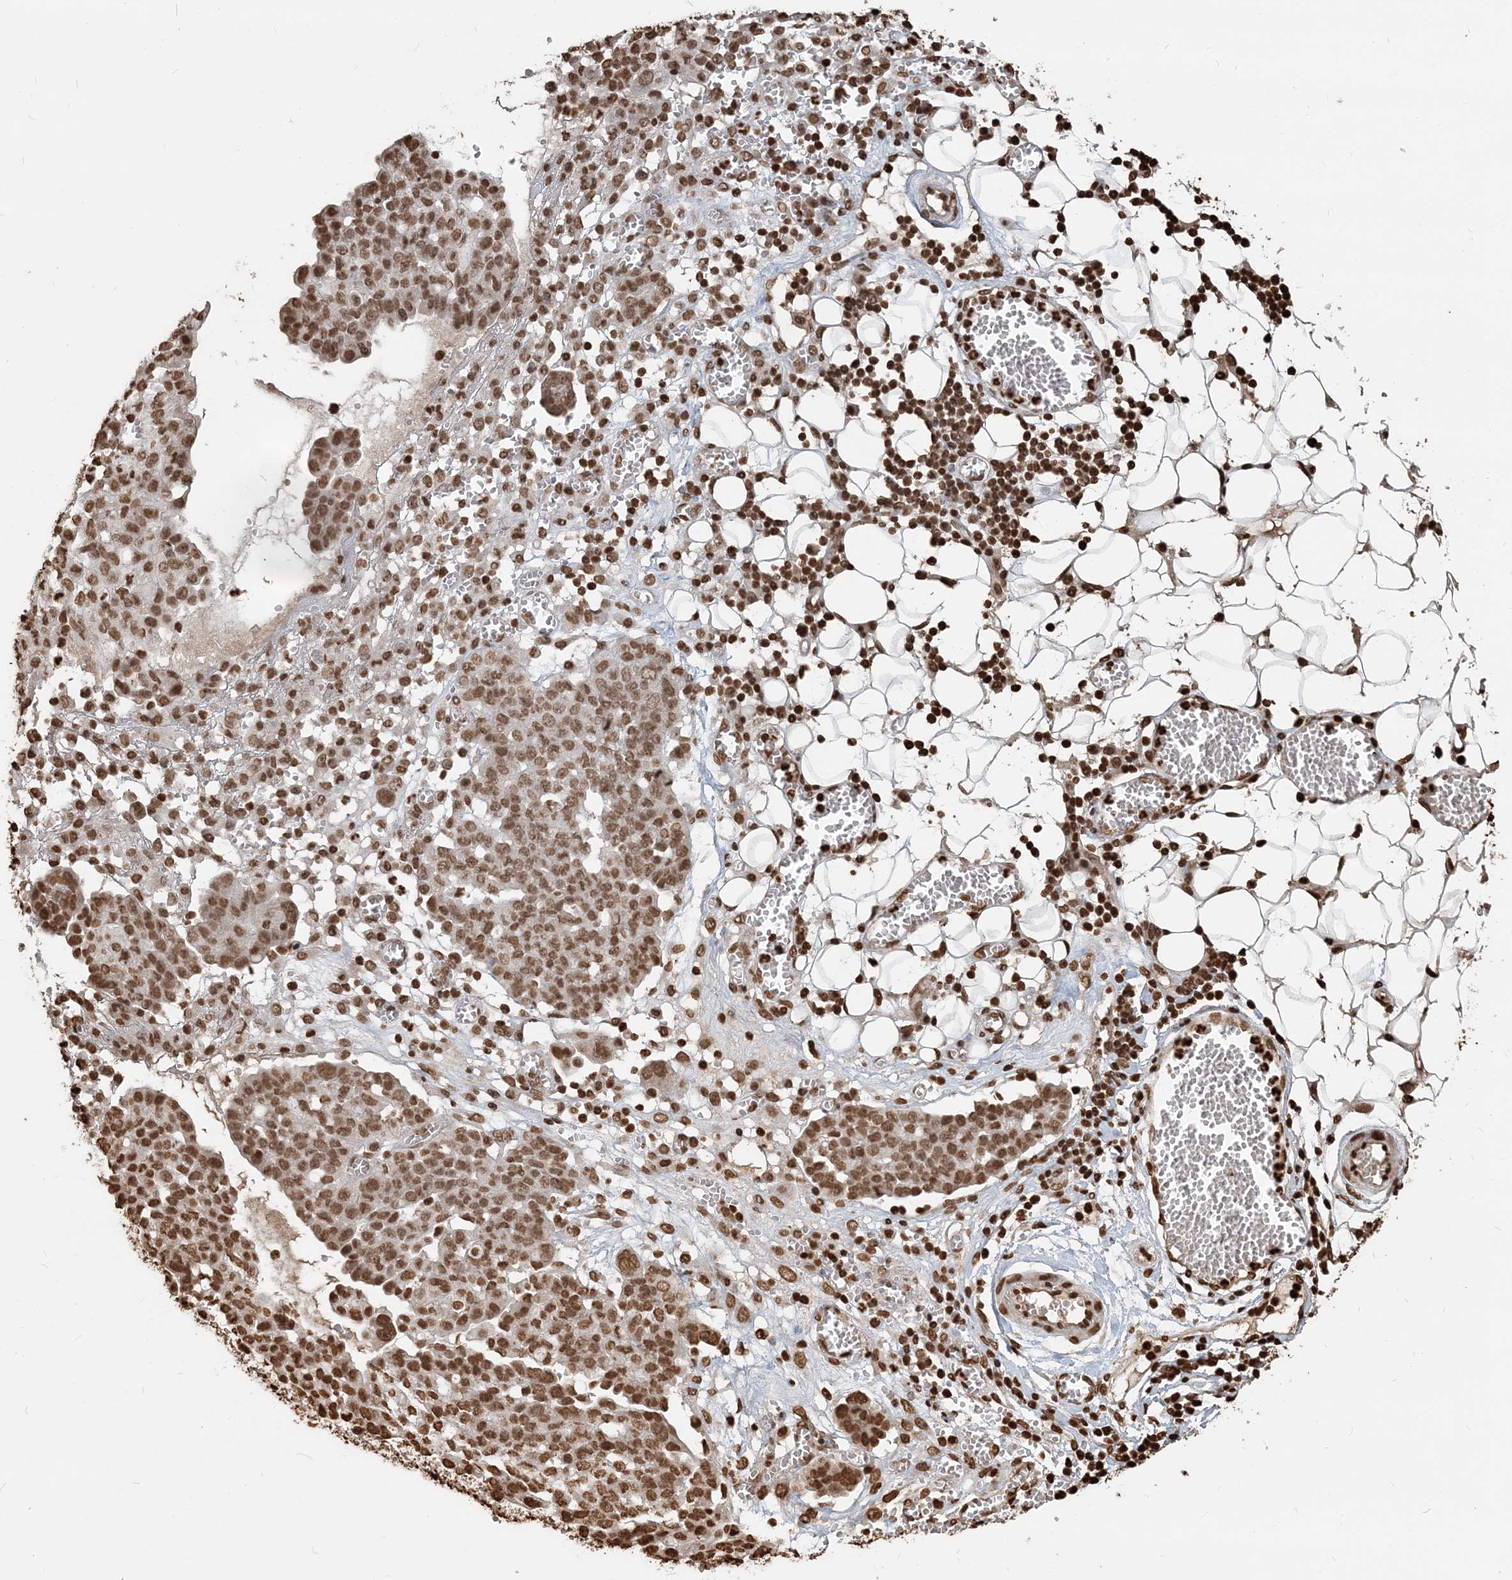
{"staining": {"intensity": "moderate", "quantity": ">75%", "location": "nuclear"}, "tissue": "ovarian cancer", "cell_type": "Tumor cells", "image_type": "cancer", "snomed": [{"axis": "morphology", "description": "Cystadenocarcinoma, serous, NOS"}, {"axis": "topography", "description": "Soft tissue"}, {"axis": "topography", "description": "Ovary"}], "caption": "A photomicrograph of ovarian serous cystadenocarcinoma stained for a protein exhibits moderate nuclear brown staining in tumor cells.", "gene": "H3-3B", "patient": {"sex": "female", "age": 57}}